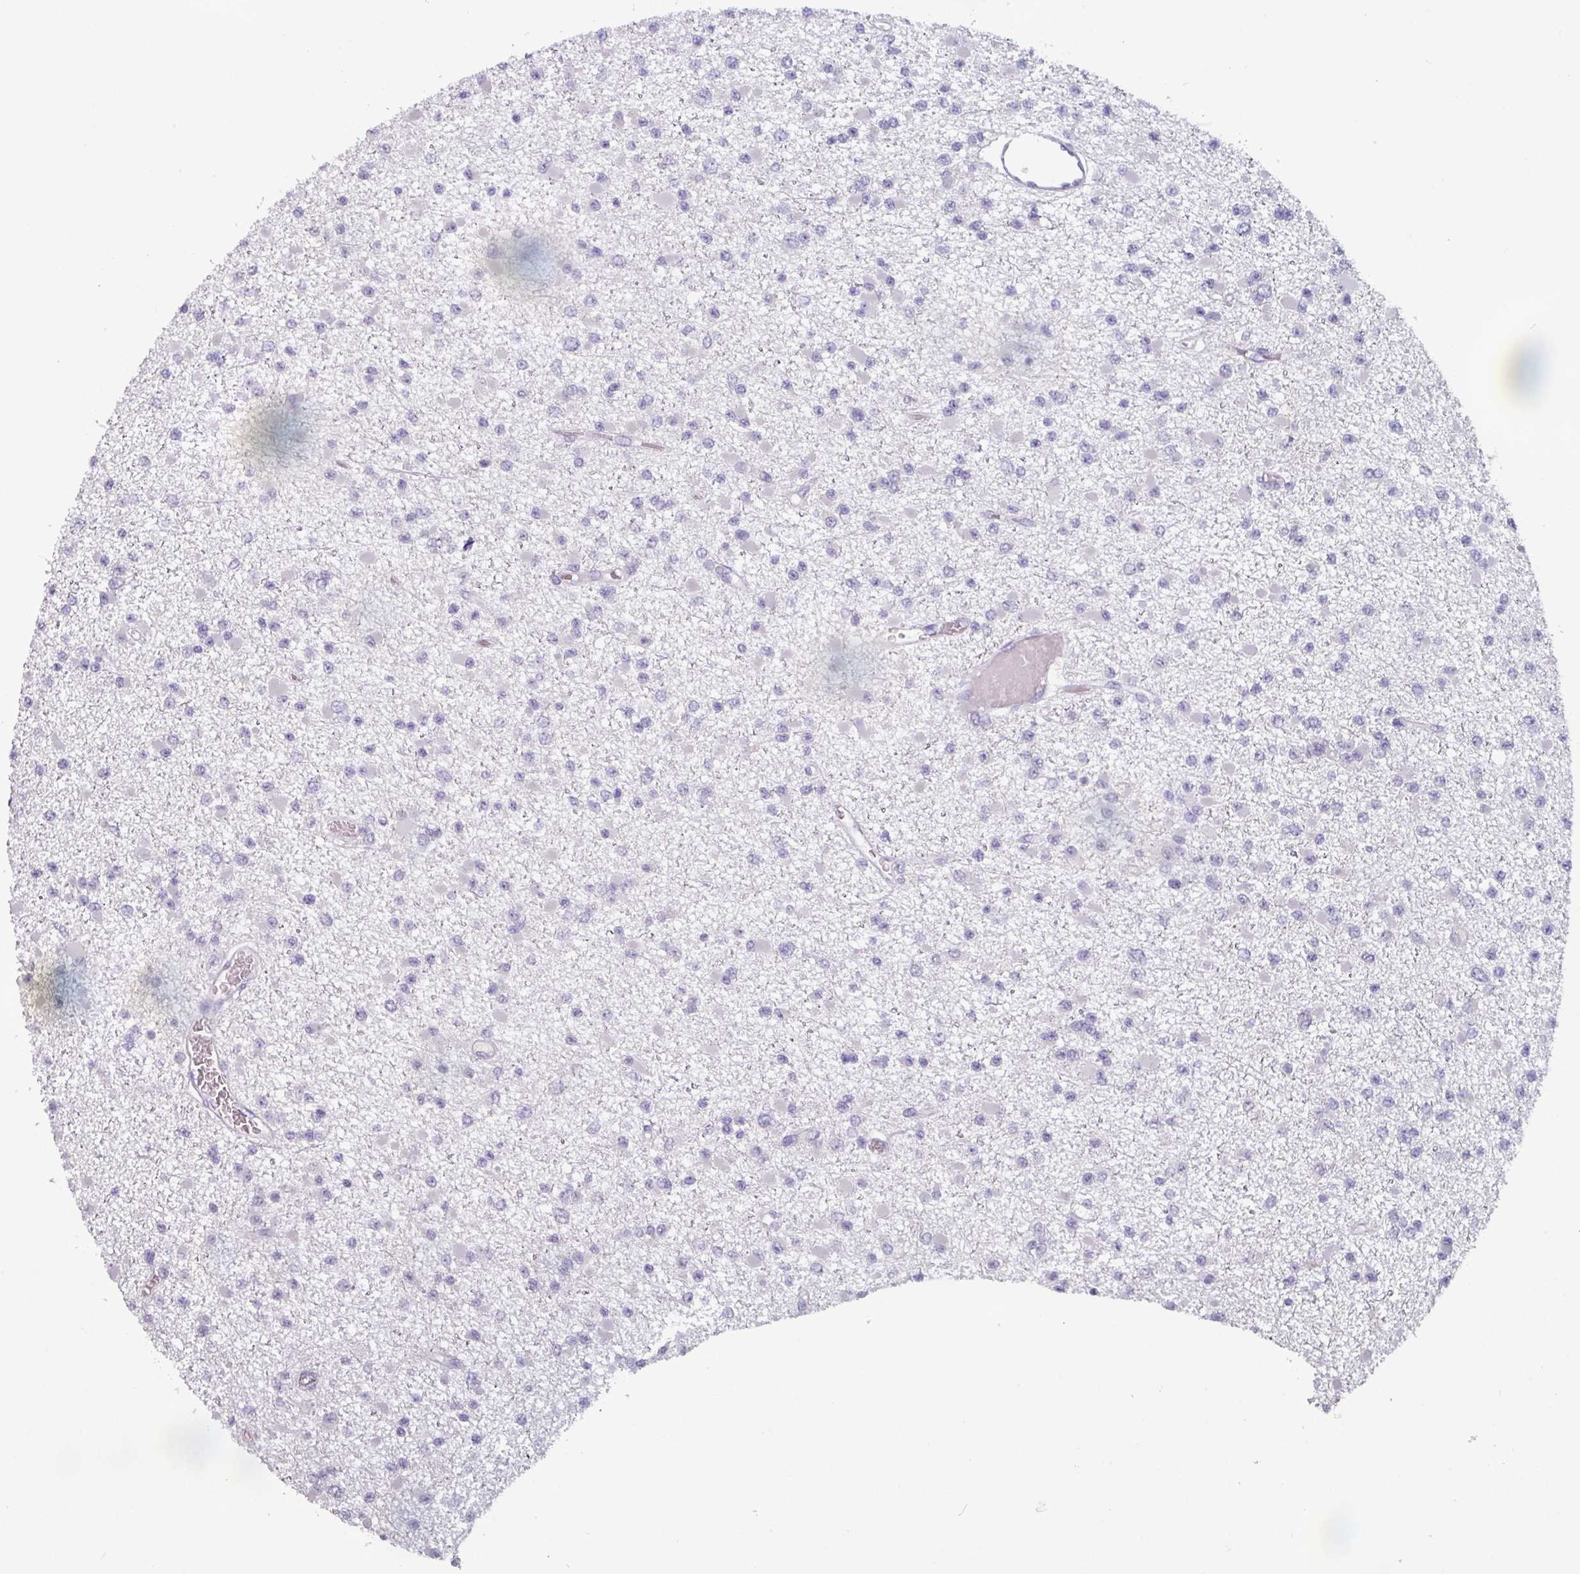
{"staining": {"intensity": "negative", "quantity": "none", "location": "none"}, "tissue": "glioma", "cell_type": "Tumor cells", "image_type": "cancer", "snomed": [{"axis": "morphology", "description": "Glioma, malignant, Low grade"}, {"axis": "topography", "description": "Brain"}], "caption": "An IHC histopathology image of glioma is shown. There is no staining in tumor cells of glioma. (DAB (3,3'-diaminobenzidine) immunohistochemistry (IHC), high magnification).", "gene": "PRAMEF8", "patient": {"sex": "female", "age": 22}}